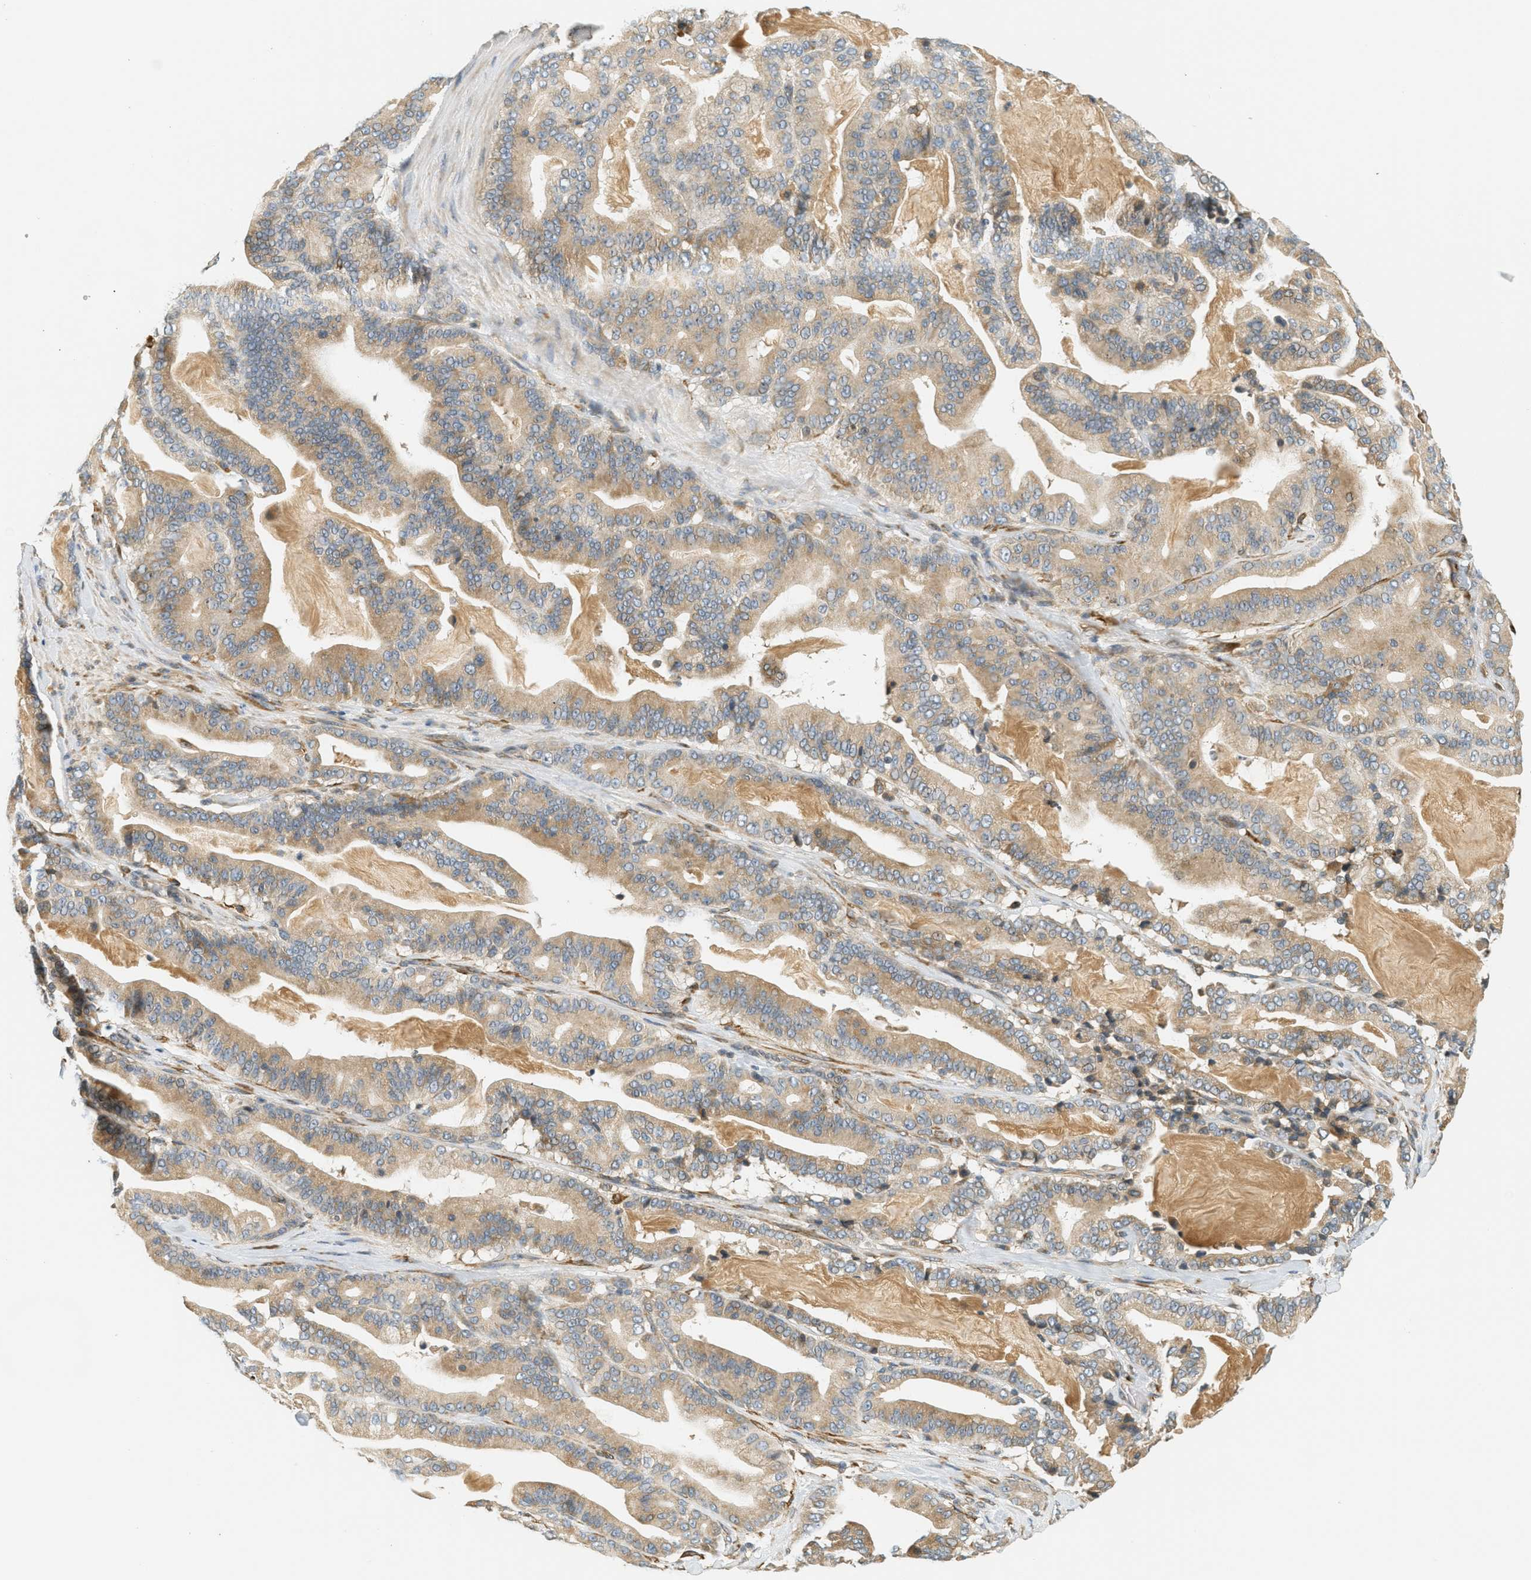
{"staining": {"intensity": "moderate", "quantity": ">75%", "location": "cytoplasmic/membranous"}, "tissue": "pancreatic cancer", "cell_type": "Tumor cells", "image_type": "cancer", "snomed": [{"axis": "morphology", "description": "Adenocarcinoma, NOS"}, {"axis": "topography", "description": "Pancreas"}], "caption": "Pancreatic adenocarcinoma tissue displays moderate cytoplasmic/membranous expression in about >75% of tumor cells", "gene": "PDK1", "patient": {"sex": "male", "age": 63}}